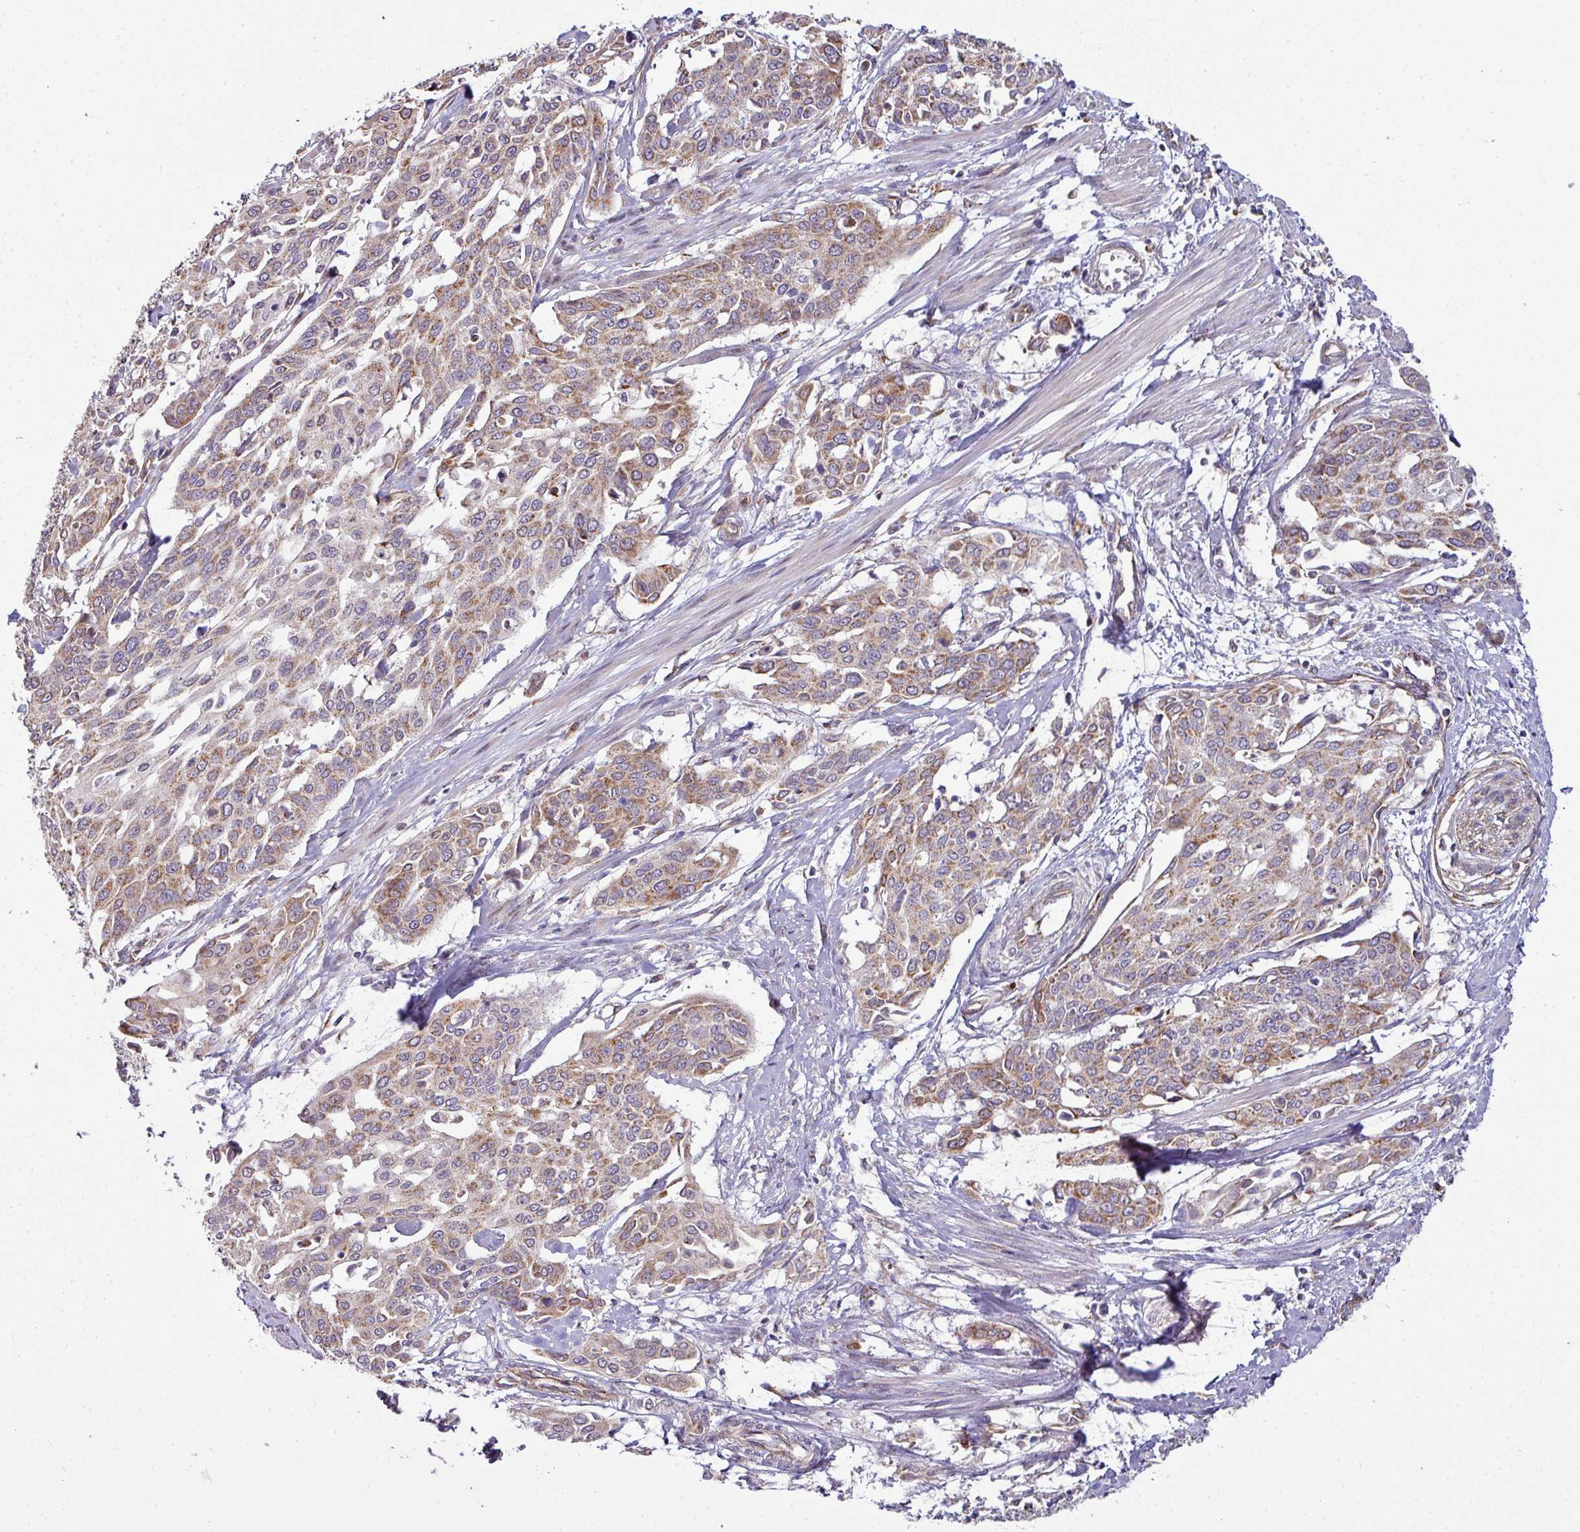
{"staining": {"intensity": "moderate", "quantity": ">75%", "location": "cytoplasmic/membranous"}, "tissue": "cervical cancer", "cell_type": "Tumor cells", "image_type": "cancer", "snomed": [{"axis": "morphology", "description": "Squamous cell carcinoma, NOS"}, {"axis": "topography", "description": "Cervix"}], "caption": "A medium amount of moderate cytoplasmic/membranous staining is seen in about >75% of tumor cells in cervical cancer (squamous cell carcinoma) tissue.", "gene": "TIMMDC1", "patient": {"sex": "female", "age": 44}}